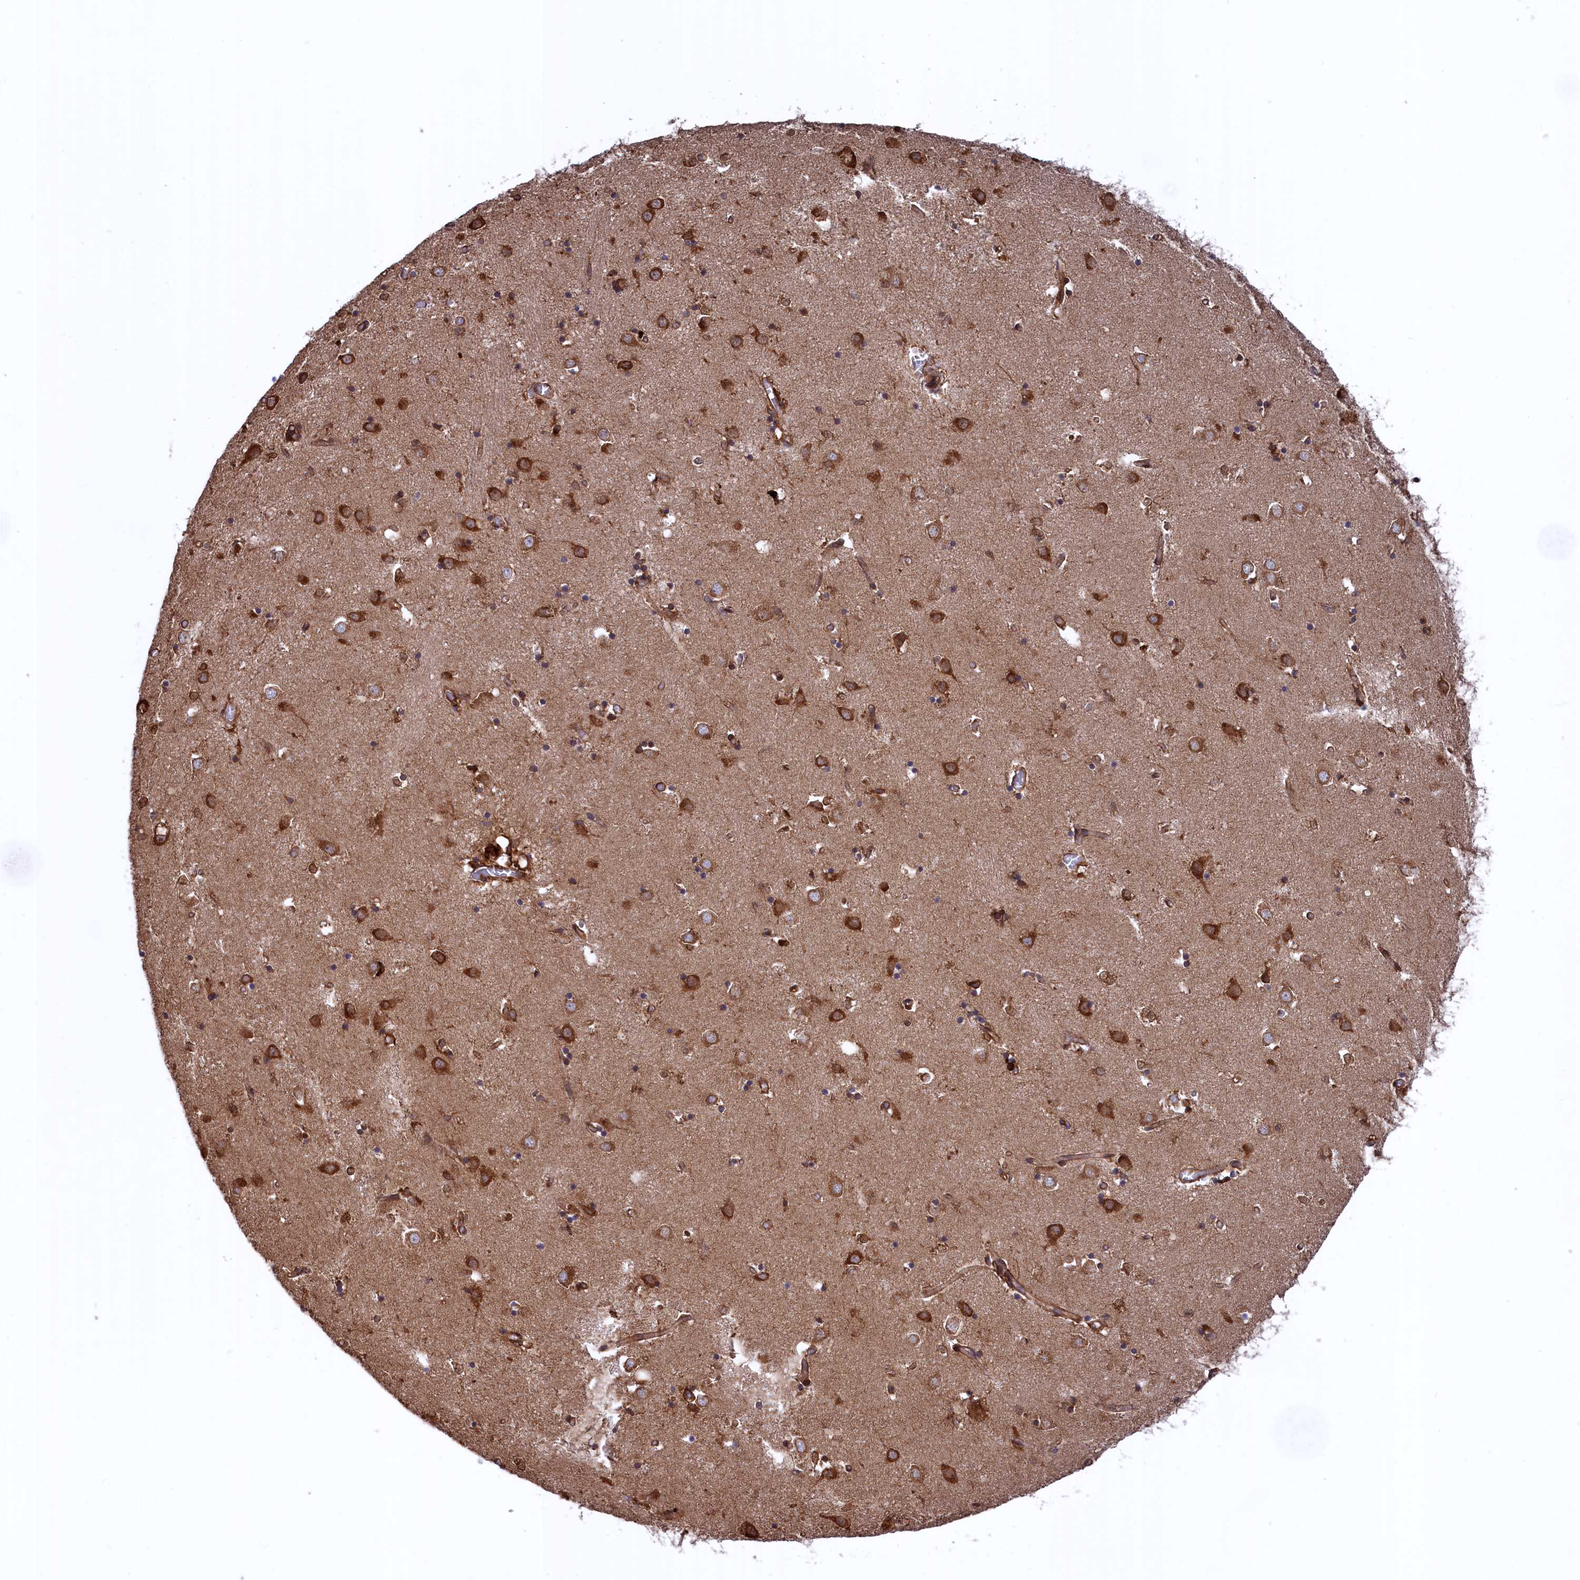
{"staining": {"intensity": "moderate", "quantity": "25%-75%", "location": "cytoplasmic/membranous"}, "tissue": "caudate", "cell_type": "Glial cells", "image_type": "normal", "snomed": [{"axis": "morphology", "description": "Normal tissue, NOS"}, {"axis": "topography", "description": "Lateral ventricle wall"}], "caption": "Immunohistochemical staining of normal caudate displays medium levels of moderate cytoplasmic/membranous staining in about 25%-75% of glial cells.", "gene": "PLA2G4C", "patient": {"sex": "male", "age": 70}}